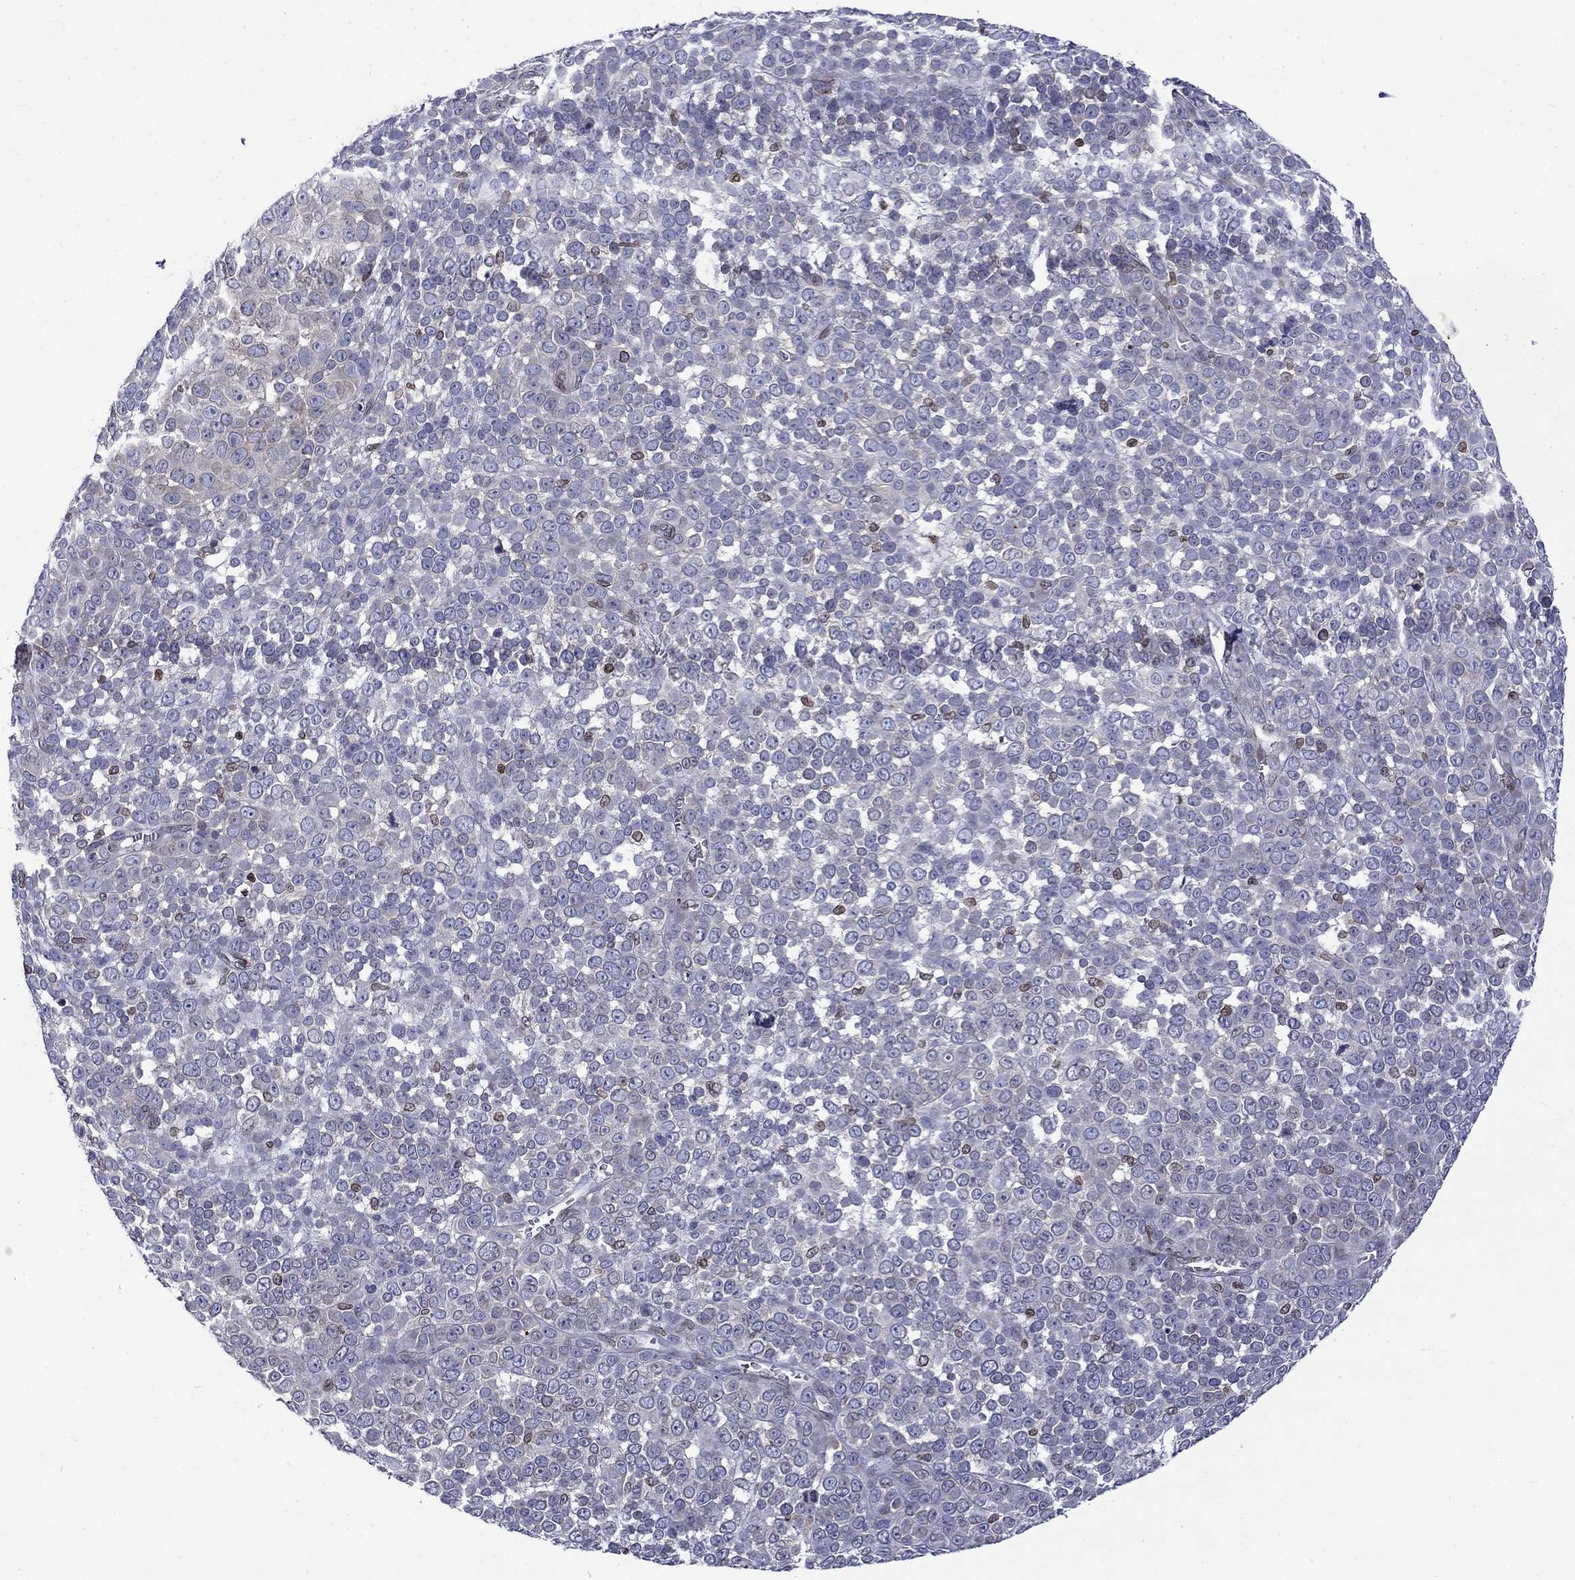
{"staining": {"intensity": "negative", "quantity": "none", "location": "none"}, "tissue": "melanoma", "cell_type": "Tumor cells", "image_type": "cancer", "snomed": [{"axis": "morphology", "description": "Malignant melanoma, NOS"}, {"axis": "topography", "description": "Skin"}], "caption": "High magnification brightfield microscopy of malignant melanoma stained with DAB (3,3'-diaminobenzidine) (brown) and counterstained with hematoxylin (blue): tumor cells show no significant positivity. (DAB (3,3'-diaminobenzidine) immunohistochemistry with hematoxylin counter stain).", "gene": "SLA", "patient": {"sex": "female", "age": 95}}